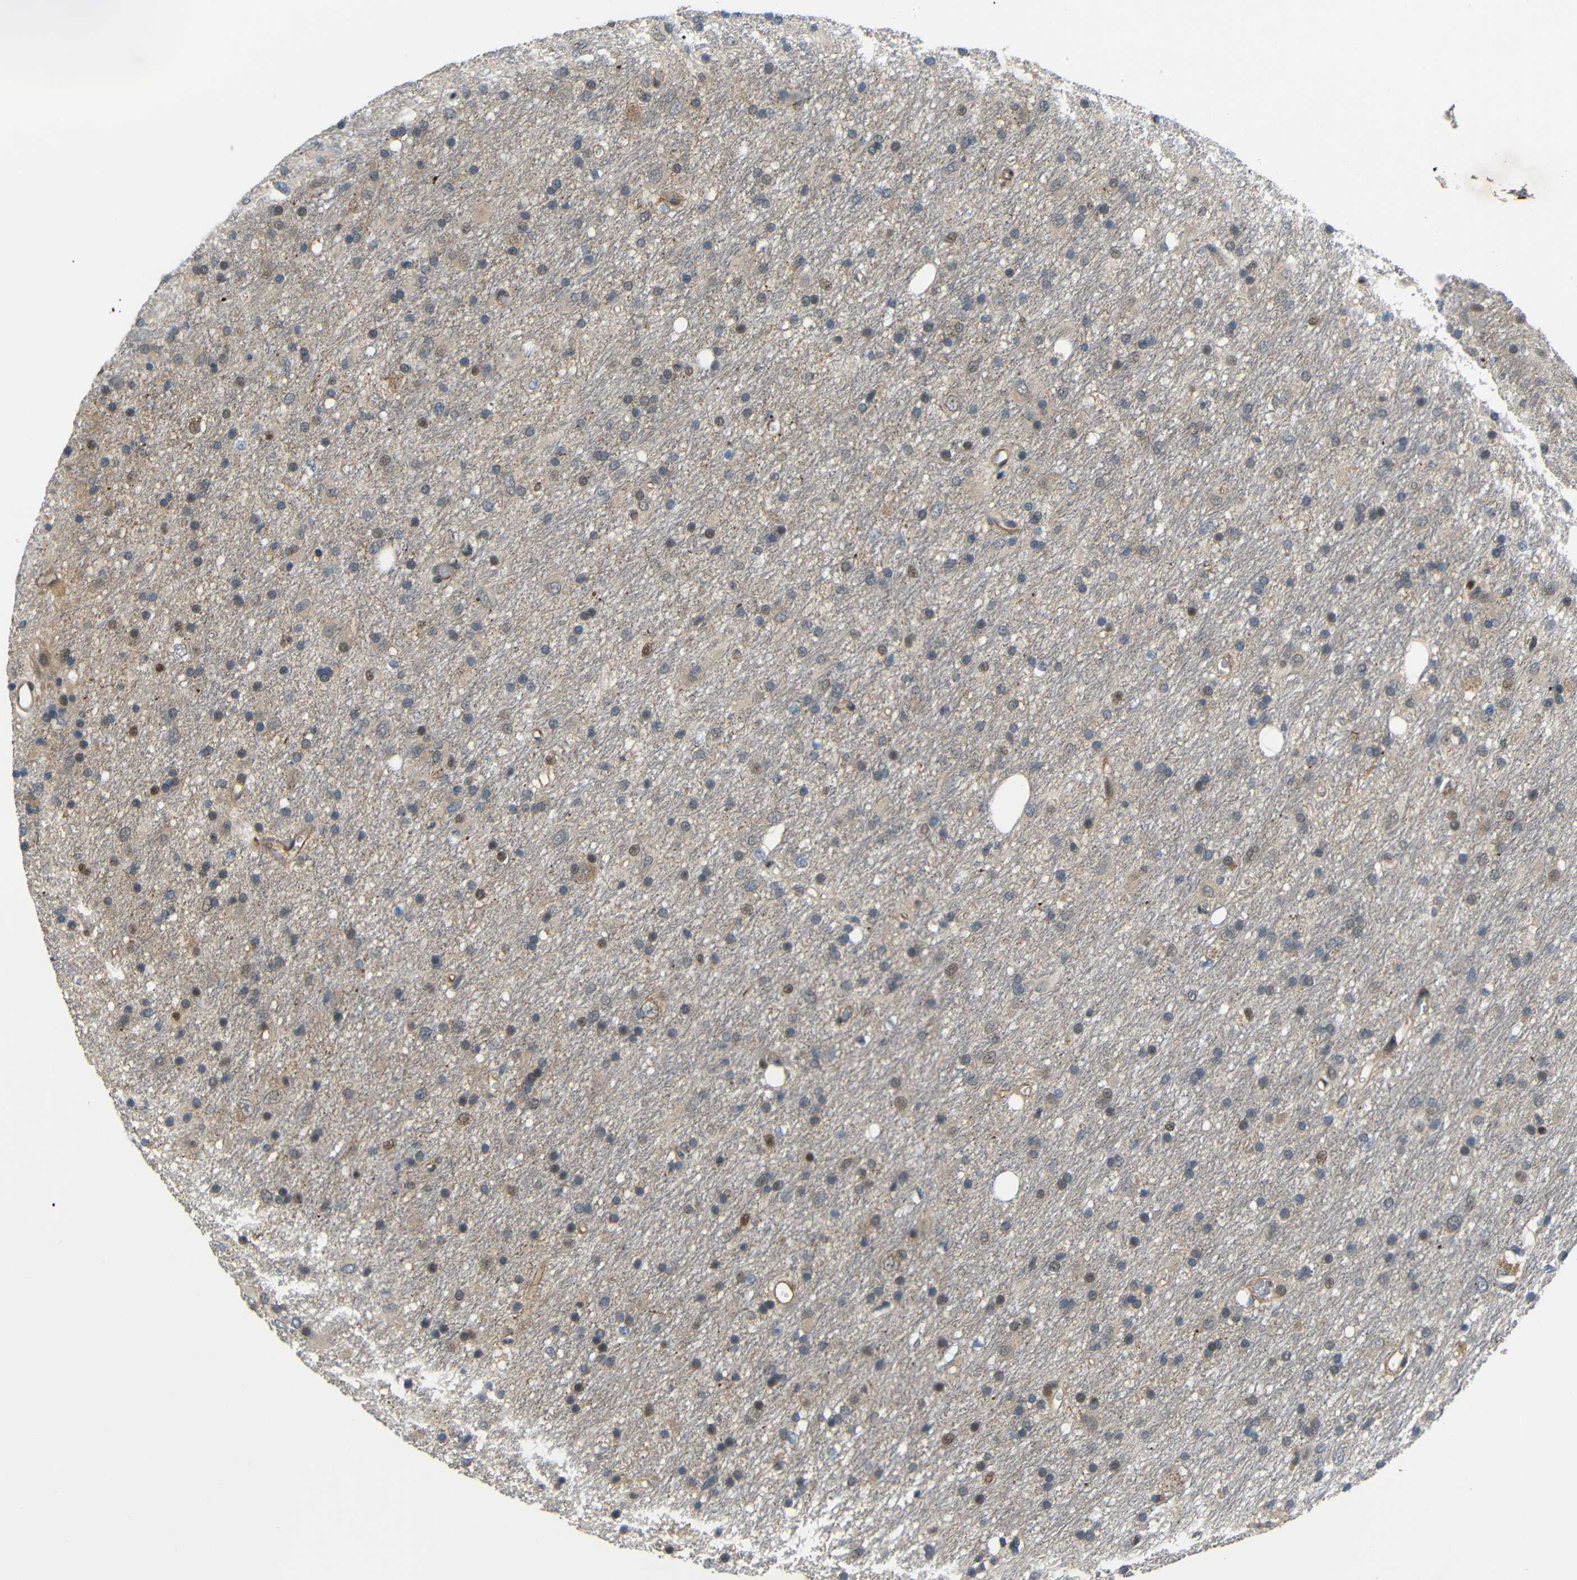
{"staining": {"intensity": "strong", "quantity": "25%-75%", "location": "nuclear"}, "tissue": "glioma", "cell_type": "Tumor cells", "image_type": "cancer", "snomed": [{"axis": "morphology", "description": "Glioma, malignant, Low grade"}, {"axis": "topography", "description": "Brain"}], "caption": "Immunohistochemistry of human glioma shows high levels of strong nuclear positivity in approximately 25%-75% of tumor cells. The staining is performed using DAB (3,3'-diaminobenzidine) brown chromogen to label protein expression. The nuclei are counter-stained blue using hematoxylin.", "gene": "SYDE1", "patient": {"sex": "male", "age": 77}}